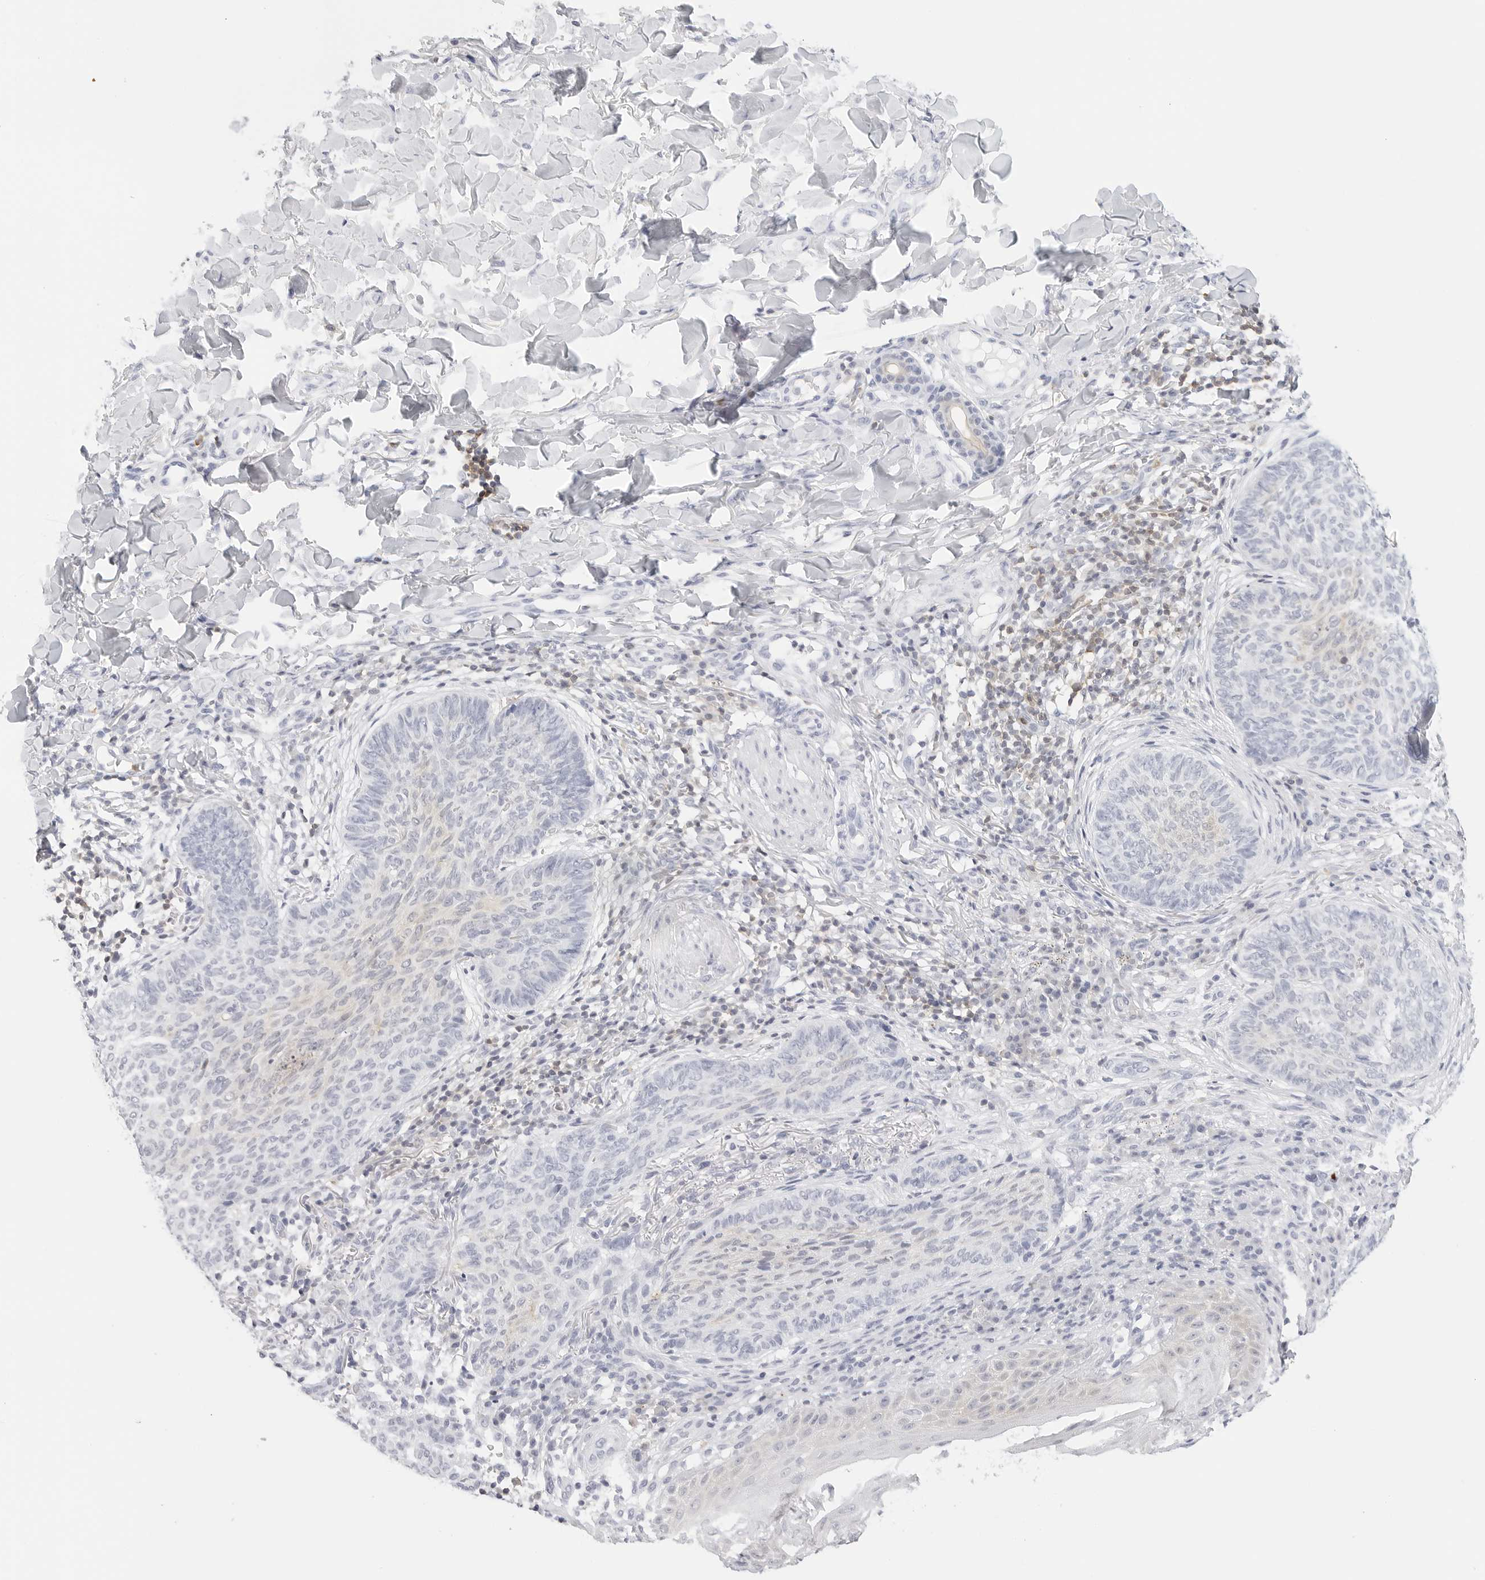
{"staining": {"intensity": "negative", "quantity": "none", "location": "none"}, "tissue": "skin cancer", "cell_type": "Tumor cells", "image_type": "cancer", "snomed": [{"axis": "morphology", "description": "Normal tissue, NOS"}, {"axis": "morphology", "description": "Basal cell carcinoma"}, {"axis": "topography", "description": "Skin"}], "caption": "Immunohistochemistry image of neoplastic tissue: skin basal cell carcinoma stained with DAB (3,3'-diaminobenzidine) shows no significant protein expression in tumor cells.", "gene": "SLC9A3R1", "patient": {"sex": "male", "age": 50}}